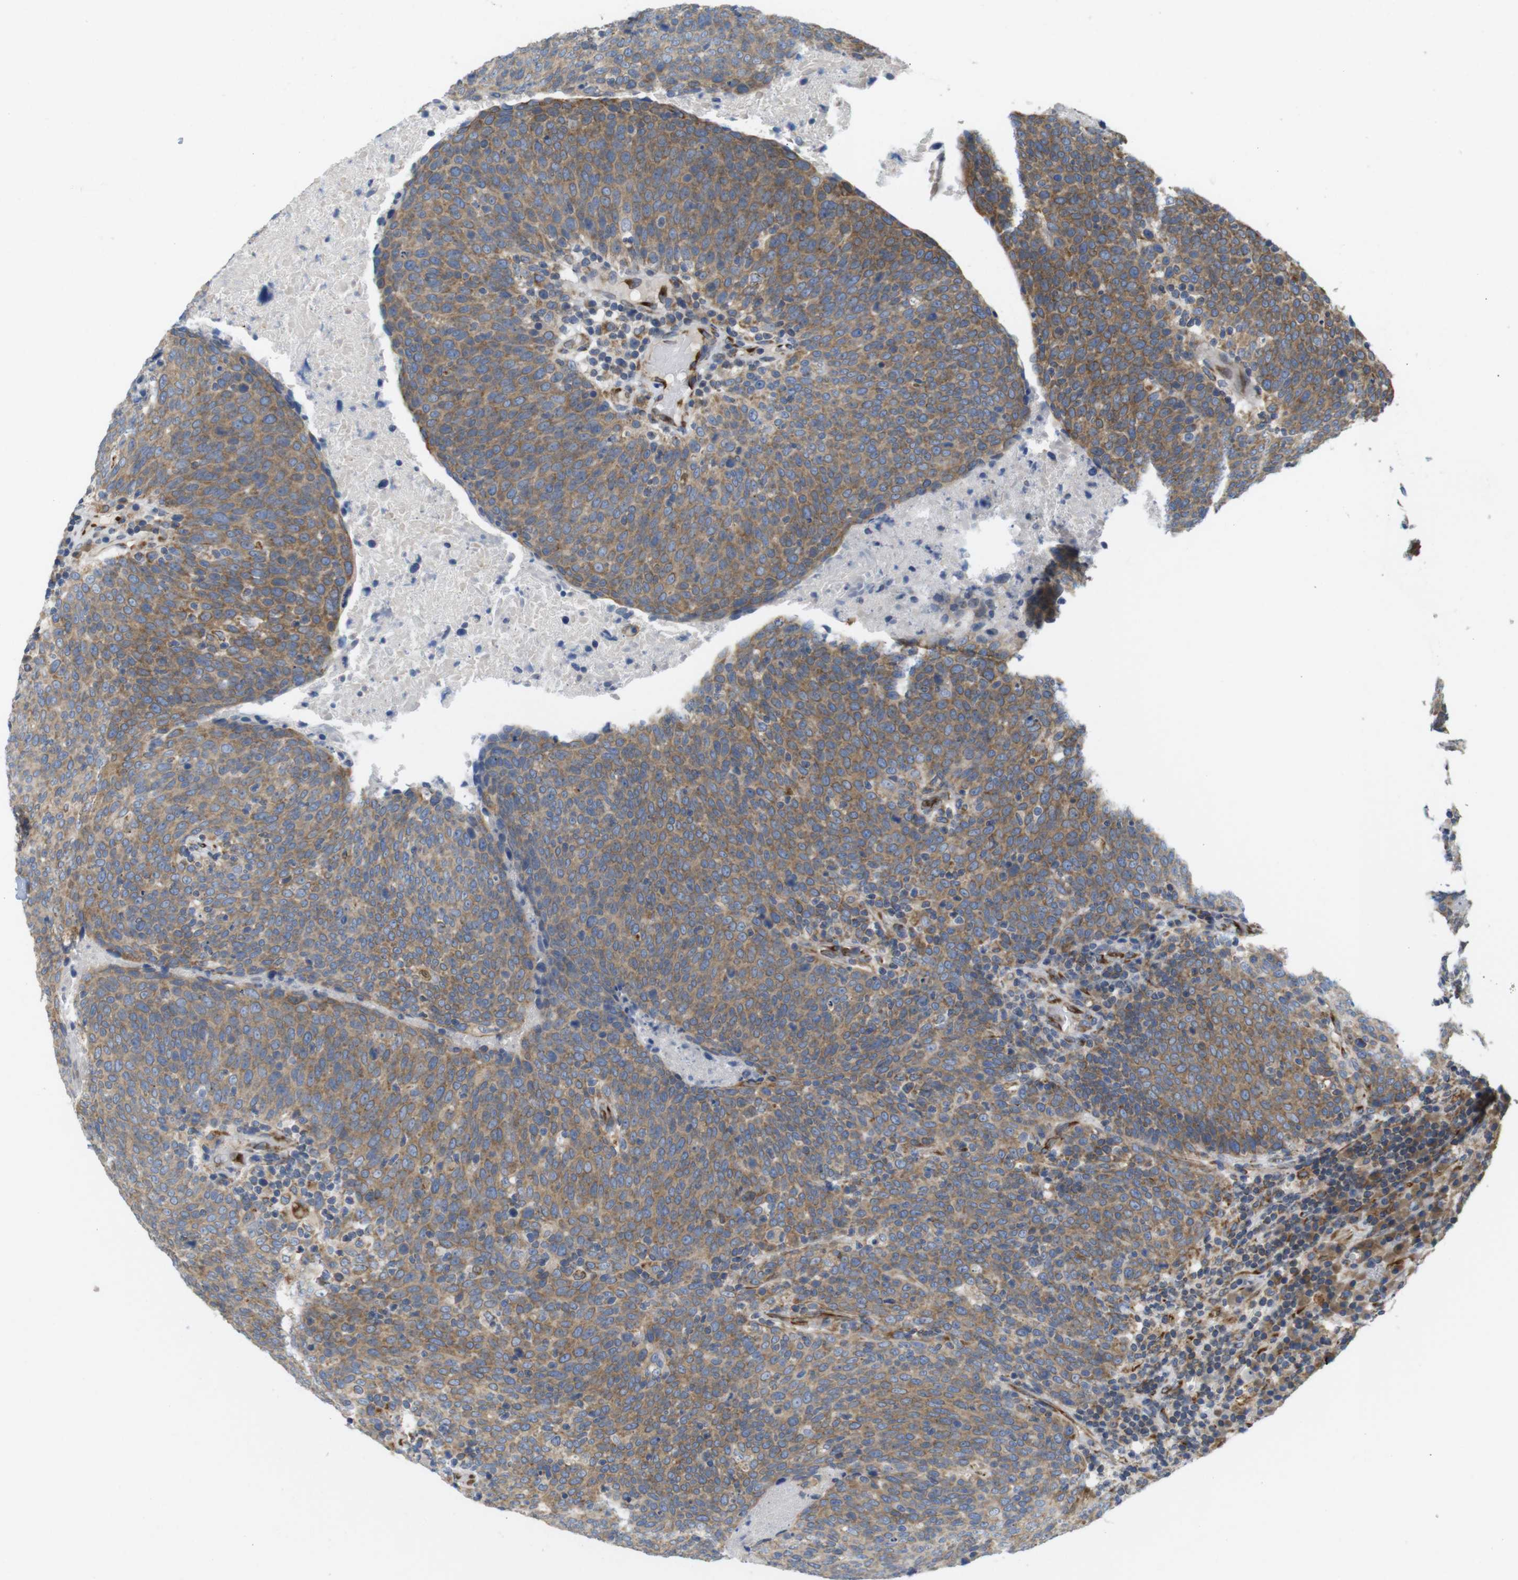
{"staining": {"intensity": "moderate", "quantity": "25%-75%", "location": "cytoplasmic/membranous"}, "tissue": "head and neck cancer", "cell_type": "Tumor cells", "image_type": "cancer", "snomed": [{"axis": "morphology", "description": "Squamous cell carcinoma, NOS"}, {"axis": "morphology", "description": "Squamous cell carcinoma, metastatic, NOS"}, {"axis": "topography", "description": "Lymph node"}, {"axis": "topography", "description": "Head-Neck"}], "caption": "Immunohistochemistry micrograph of human head and neck cancer (squamous cell carcinoma) stained for a protein (brown), which demonstrates medium levels of moderate cytoplasmic/membranous staining in approximately 25%-75% of tumor cells.", "gene": "PCNX2", "patient": {"sex": "male", "age": 62}}